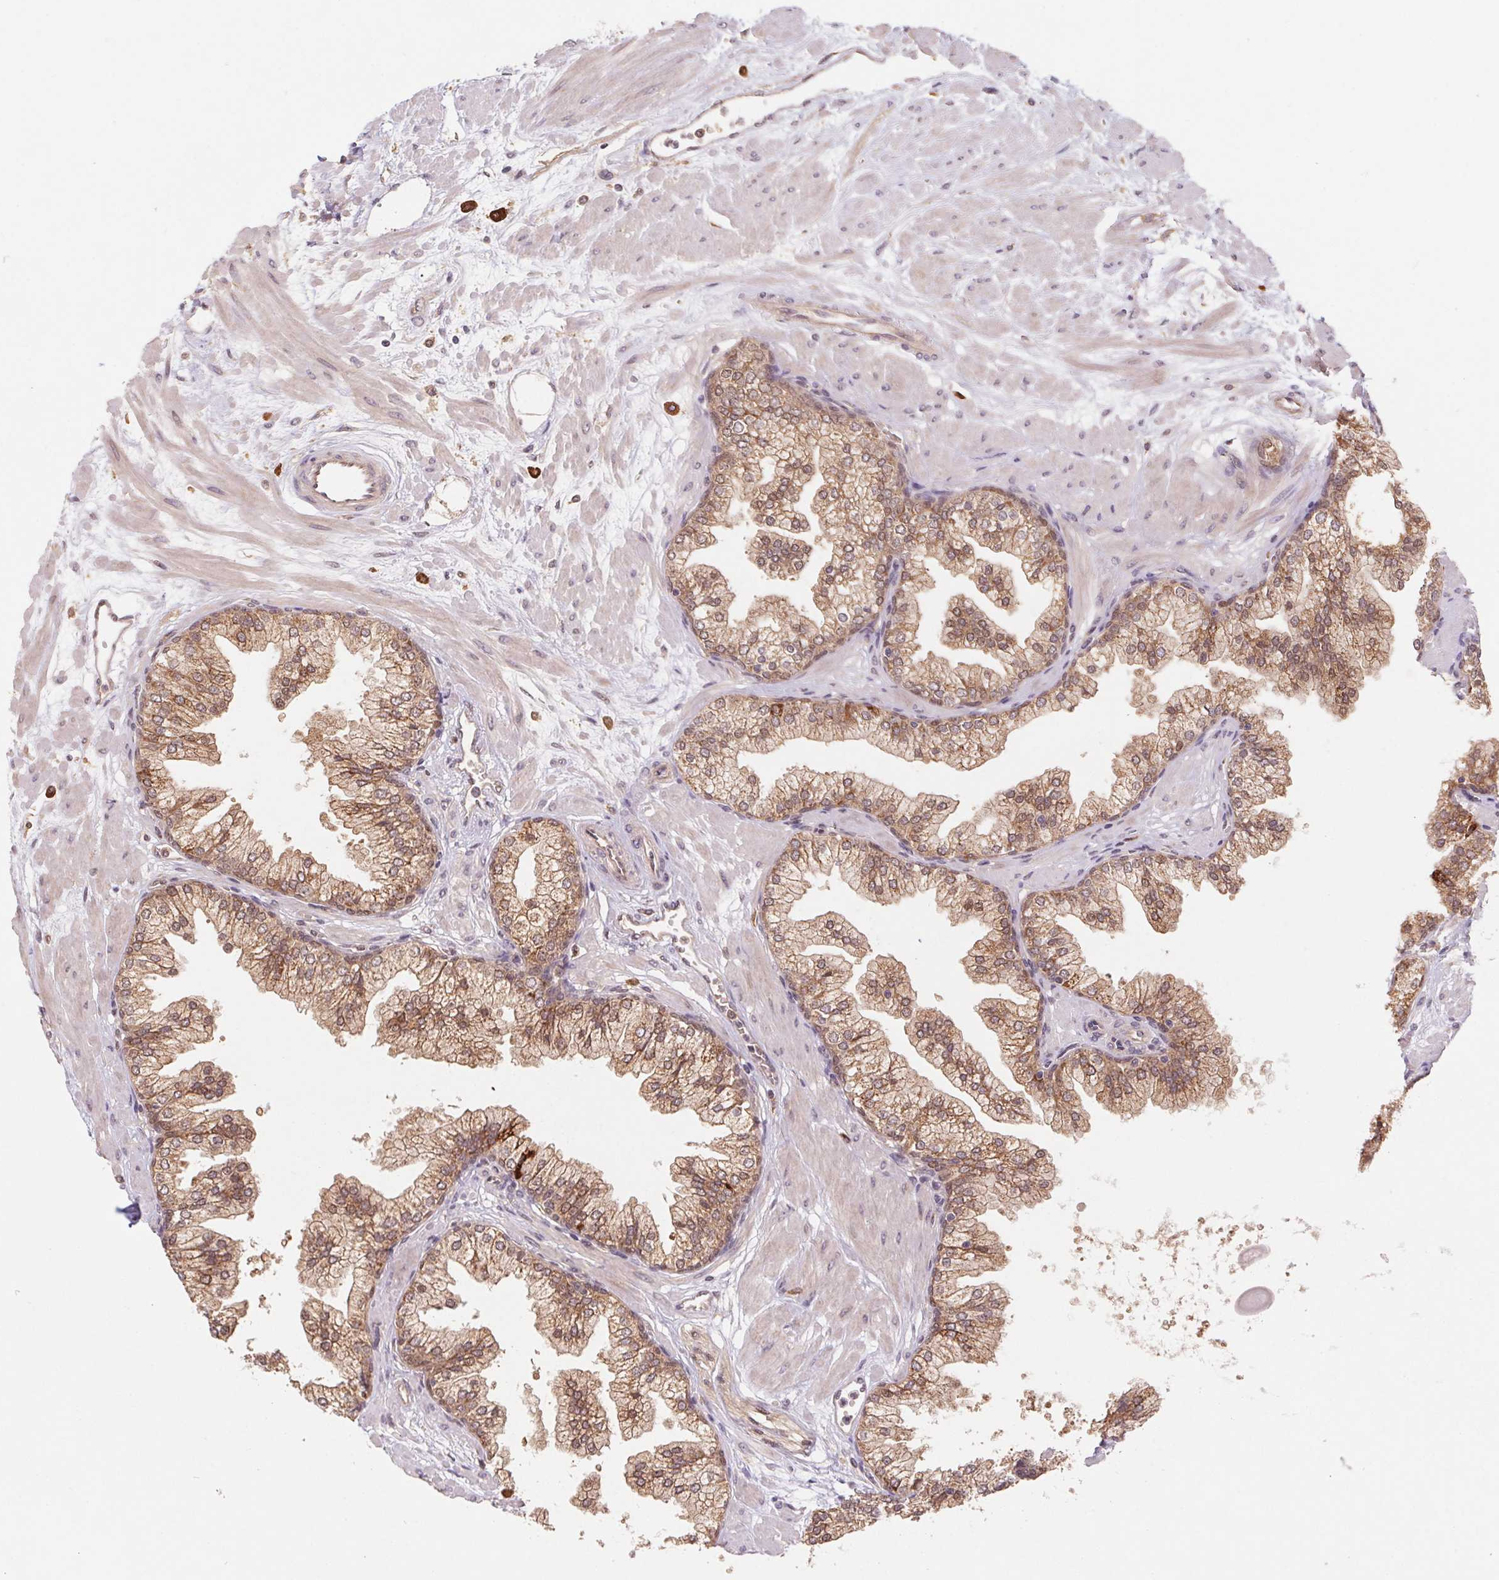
{"staining": {"intensity": "moderate", "quantity": ">75%", "location": "cytoplasmic/membranous,nuclear"}, "tissue": "prostate", "cell_type": "Glandular cells", "image_type": "normal", "snomed": [{"axis": "morphology", "description": "Normal tissue, NOS"}, {"axis": "topography", "description": "Prostate"}, {"axis": "topography", "description": "Peripheral nerve tissue"}], "caption": "Immunohistochemistry micrograph of normal human prostate stained for a protein (brown), which shows medium levels of moderate cytoplasmic/membranous,nuclear staining in approximately >75% of glandular cells.", "gene": "RRM1", "patient": {"sex": "male", "age": 61}}